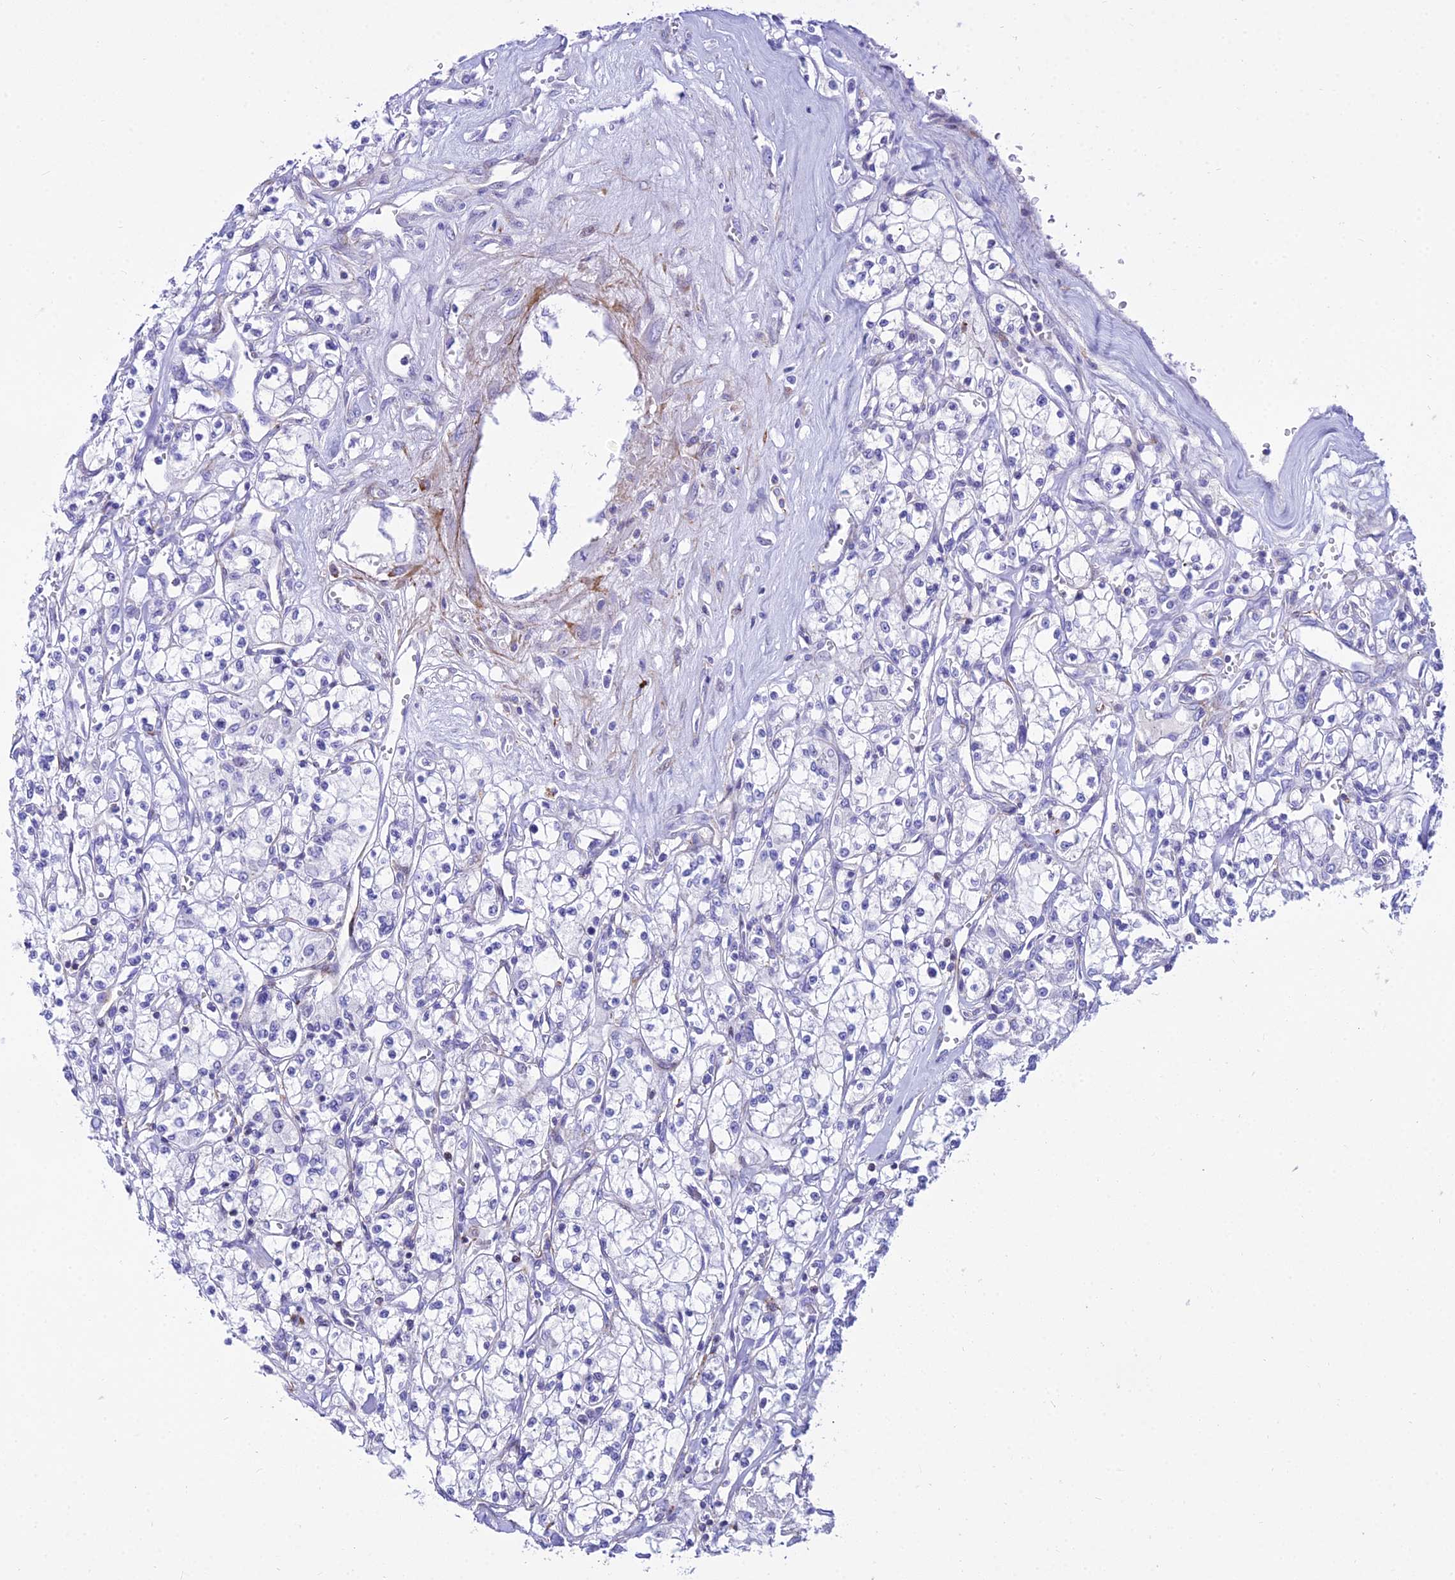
{"staining": {"intensity": "negative", "quantity": "none", "location": "none"}, "tissue": "renal cancer", "cell_type": "Tumor cells", "image_type": "cancer", "snomed": [{"axis": "morphology", "description": "Adenocarcinoma, NOS"}, {"axis": "topography", "description": "Kidney"}], "caption": "Histopathology image shows no significant protein positivity in tumor cells of renal cancer (adenocarcinoma). (Stains: DAB immunohistochemistry (IHC) with hematoxylin counter stain, Microscopy: brightfield microscopy at high magnification).", "gene": "DLX1", "patient": {"sex": "female", "age": 59}}